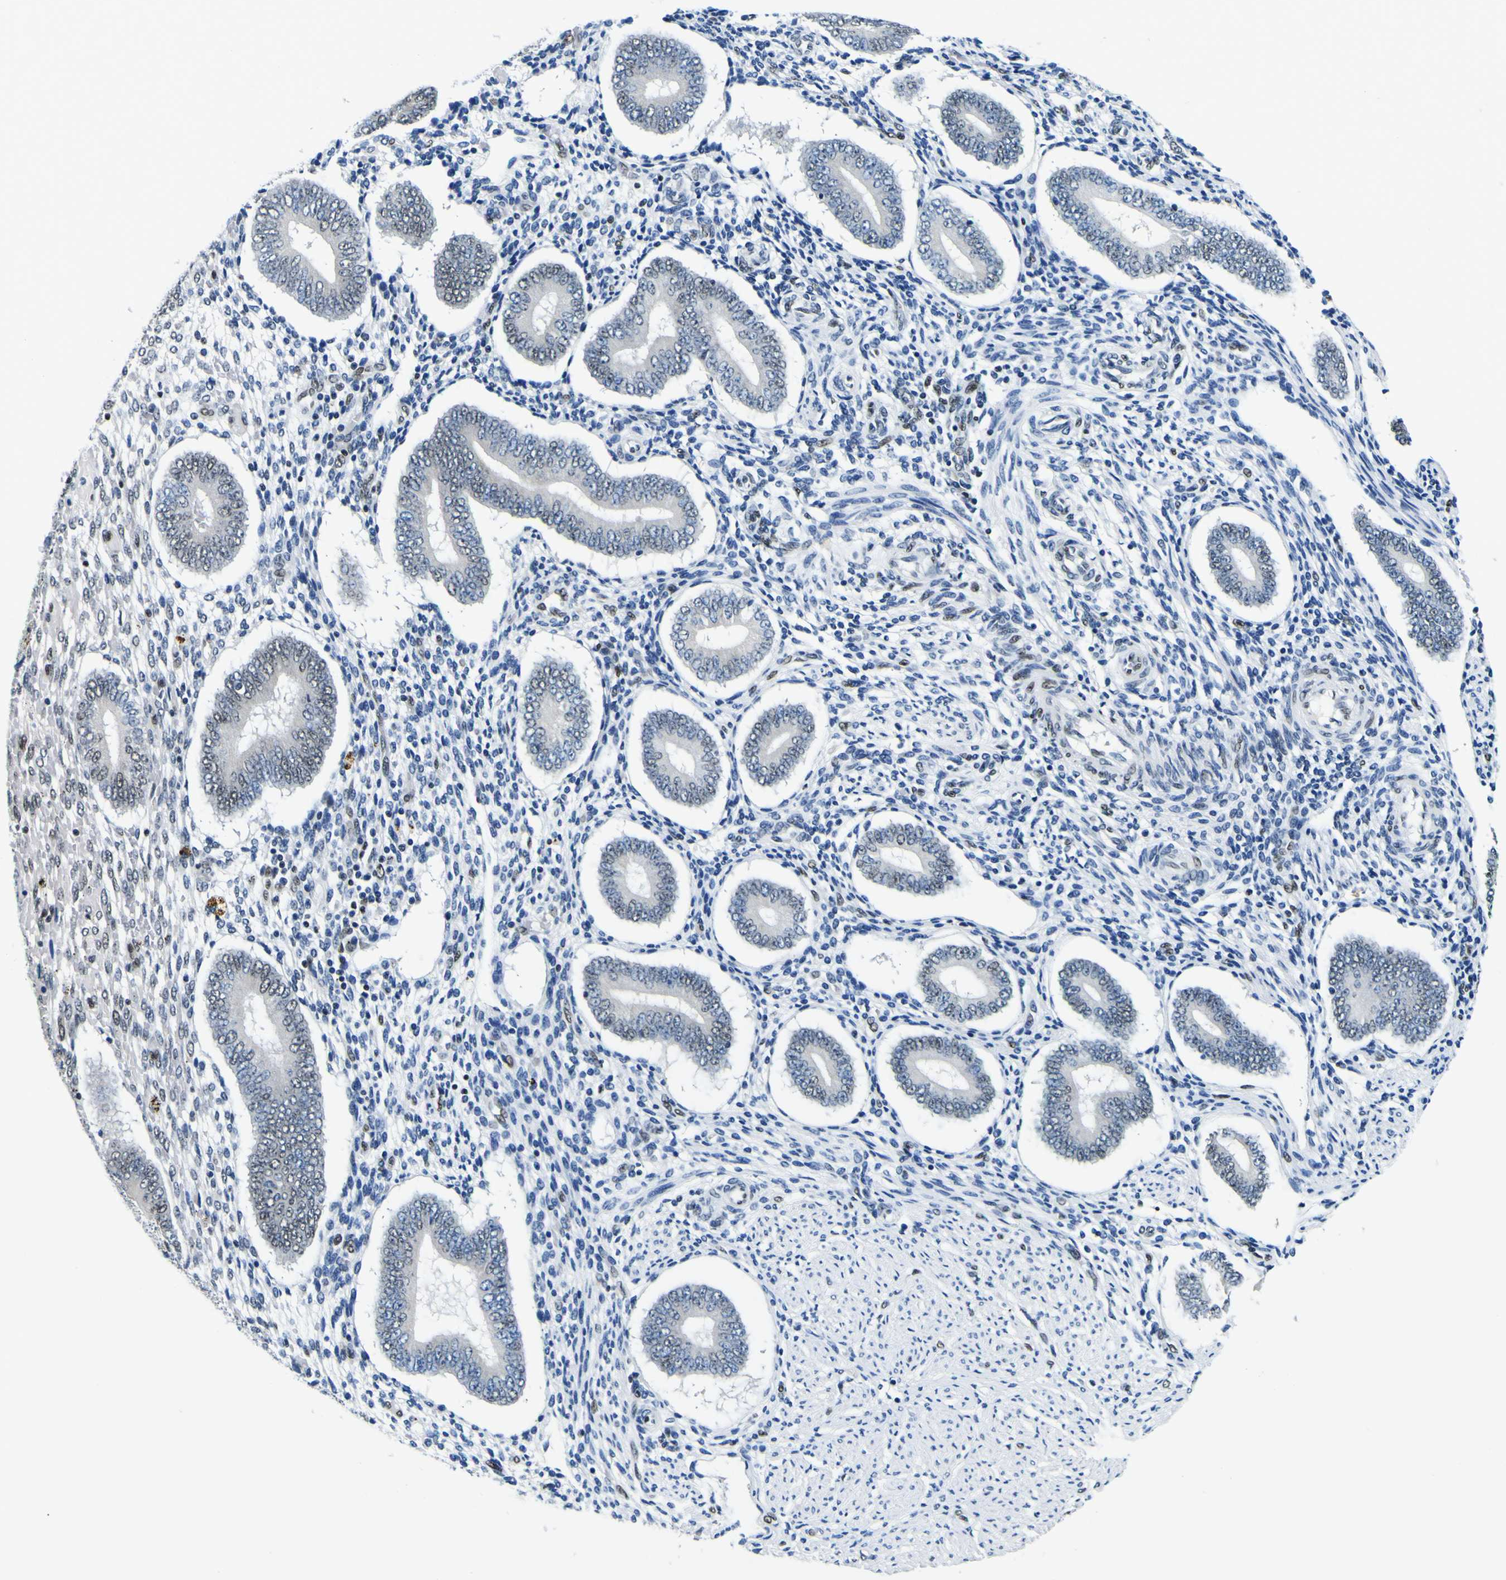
{"staining": {"intensity": "weak", "quantity": "<25%", "location": "nuclear"}, "tissue": "endometrium", "cell_type": "Cells in endometrial stroma", "image_type": "normal", "snomed": [{"axis": "morphology", "description": "Normal tissue, NOS"}, {"axis": "topography", "description": "Endometrium"}], "caption": "The immunohistochemistry (IHC) image has no significant expression in cells in endometrial stroma of endometrium. Nuclei are stained in blue.", "gene": "SP1", "patient": {"sex": "female", "age": 42}}